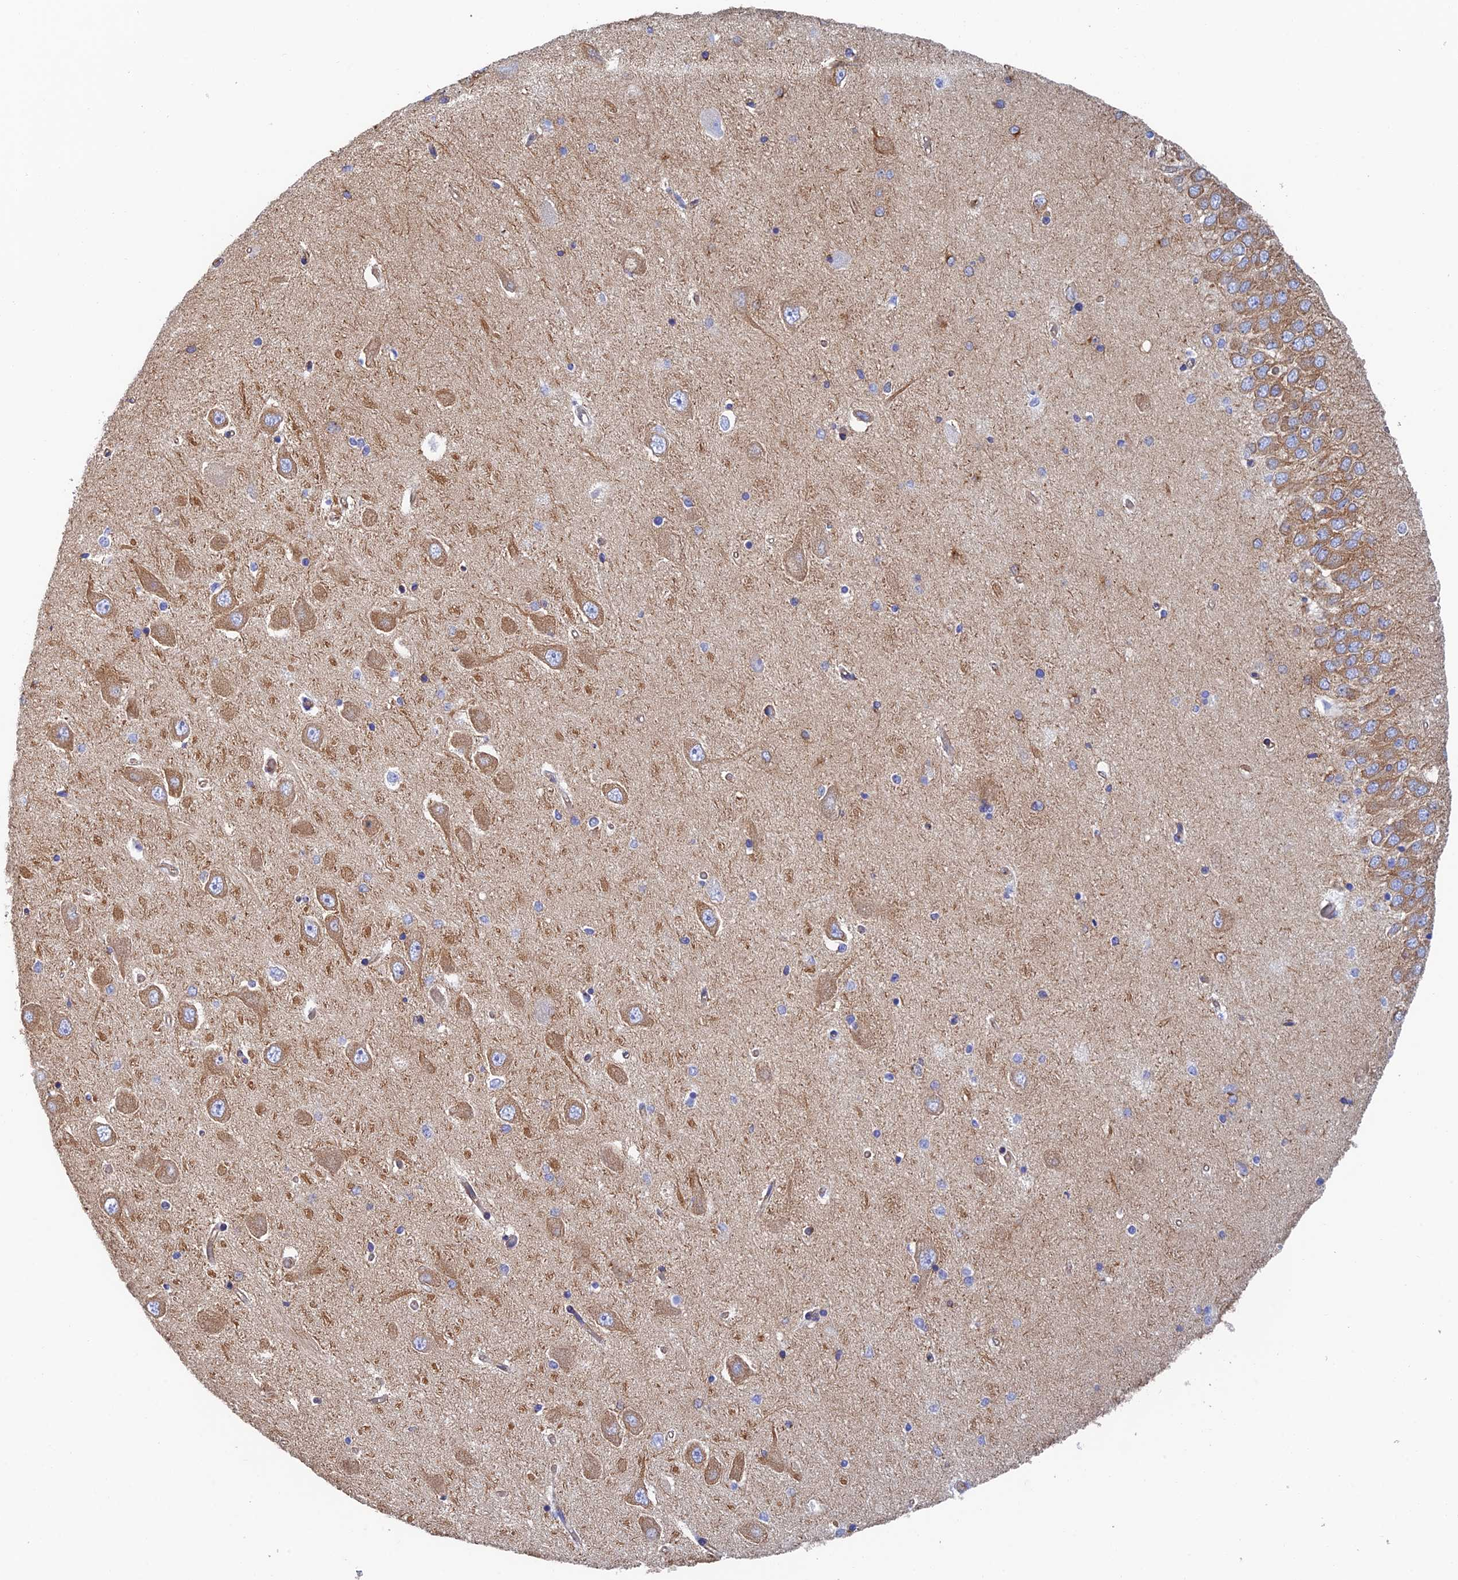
{"staining": {"intensity": "negative", "quantity": "none", "location": "none"}, "tissue": "hippocampus", "cell_type": "Glial cells", "image_type": "normal", "snomed": [{"axis": "morphology", "description": "Normal tissue, NOS"}, {"axis": "topography", "description": "Hippocampus"}], "caption": "Immunohistochemistry photomicrograph of unremarkable hippocampus: human hippocampus stained with DAB (3,3'-diaminobenzidine) demonstrates no significant protein staining in glial cells. (Stains: DAB (3,3'-diaminobenzidine) IHC with hematoxylin counter stain, Microscopy: brightfield microscopy at high magnification).", "gene": "DCTN2", "patient": {"sex": "male", "age": 45}}